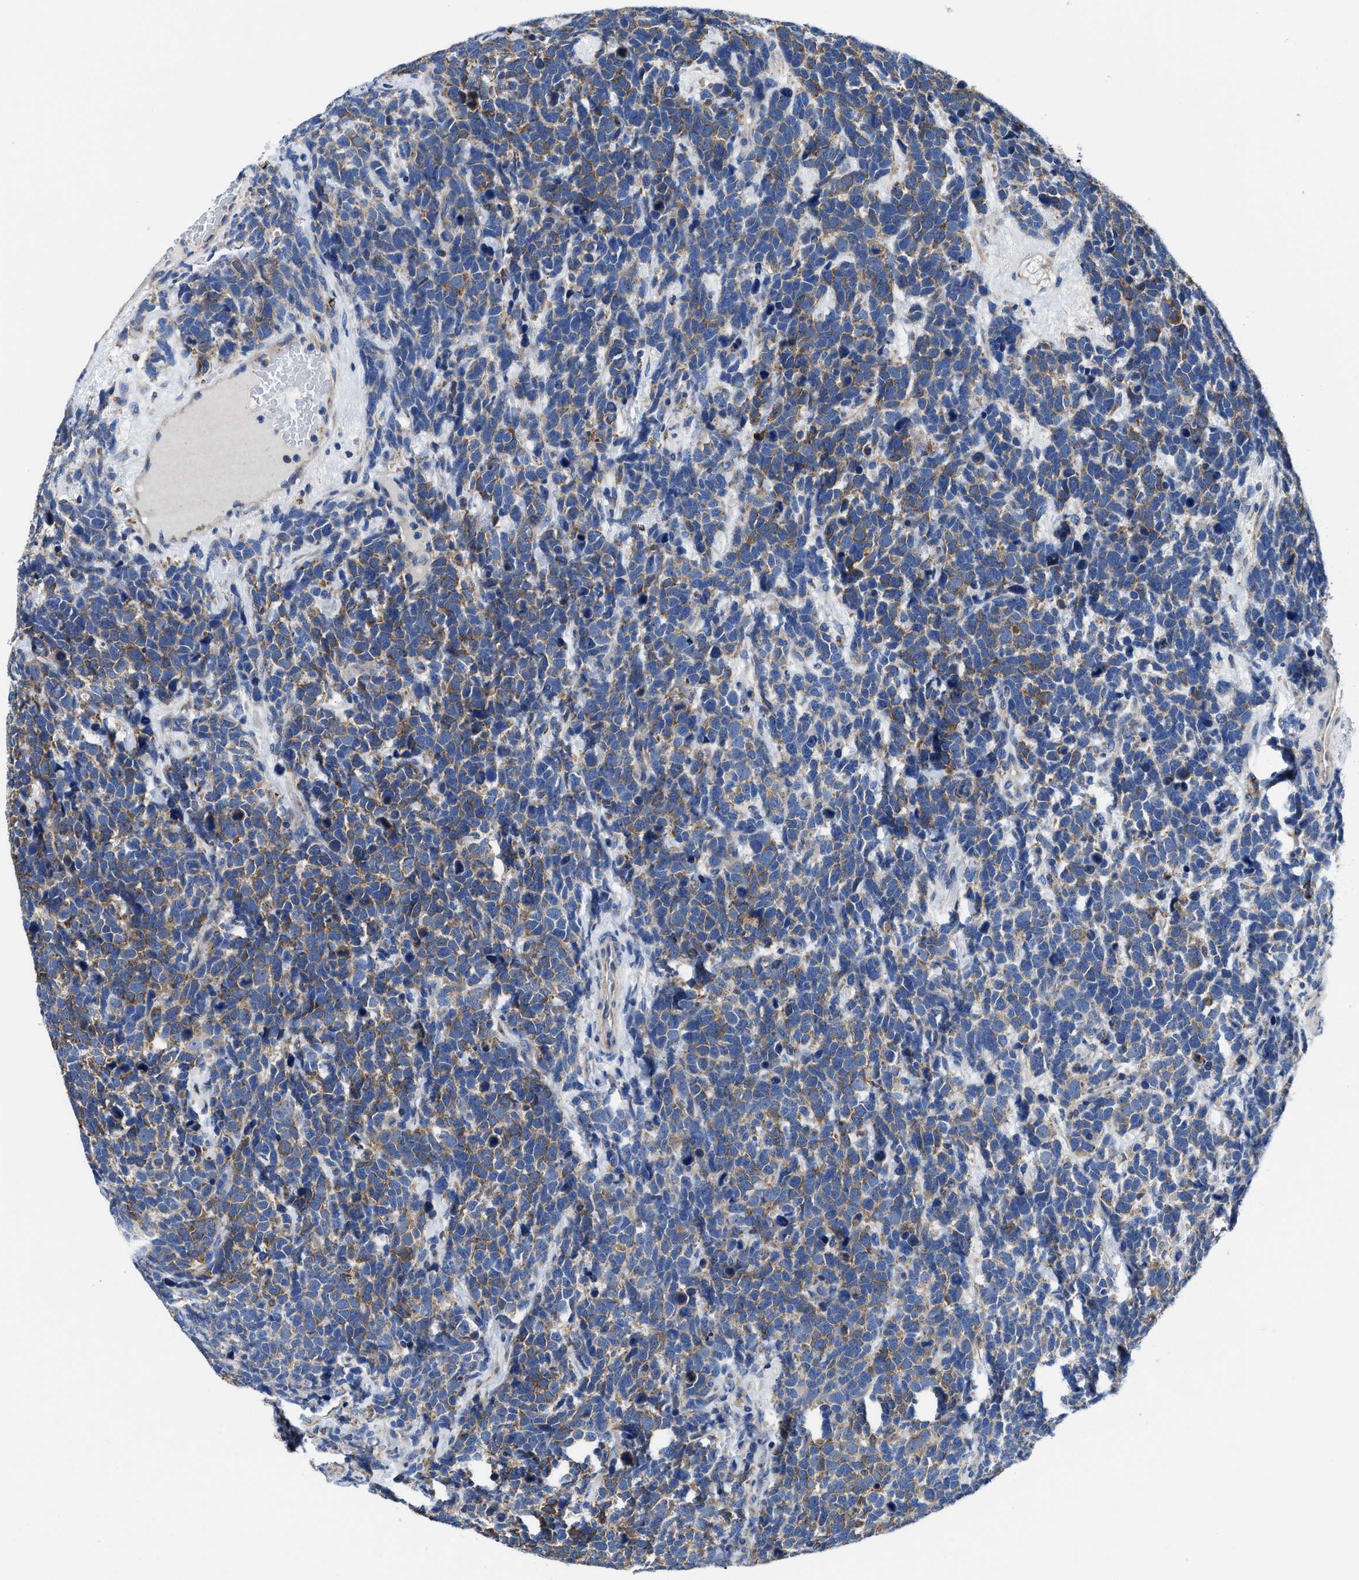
{"staining": {"intensity": "moderate", "quantity": "25%-75%", "location": "cytoplasmic/membranous"}, "tissue": "urothelial cancer", "cell_type": "Tumor cells", "image_type": "cancer", "snomed": [{"axis": "morphology", "description": "Urothelial carcinoma, High grade"}, {"axis": "topography", "description": "Urinary bladder"}], "caption": "Urothelial cancer tissue displays moderate cytoplasmic/membranous expression in approximately 25%-75% of tumor cells, visualized by immunohistochemistry.", "gene": "TMEM30A", "patient": {"sex": "female", "age": 82}}